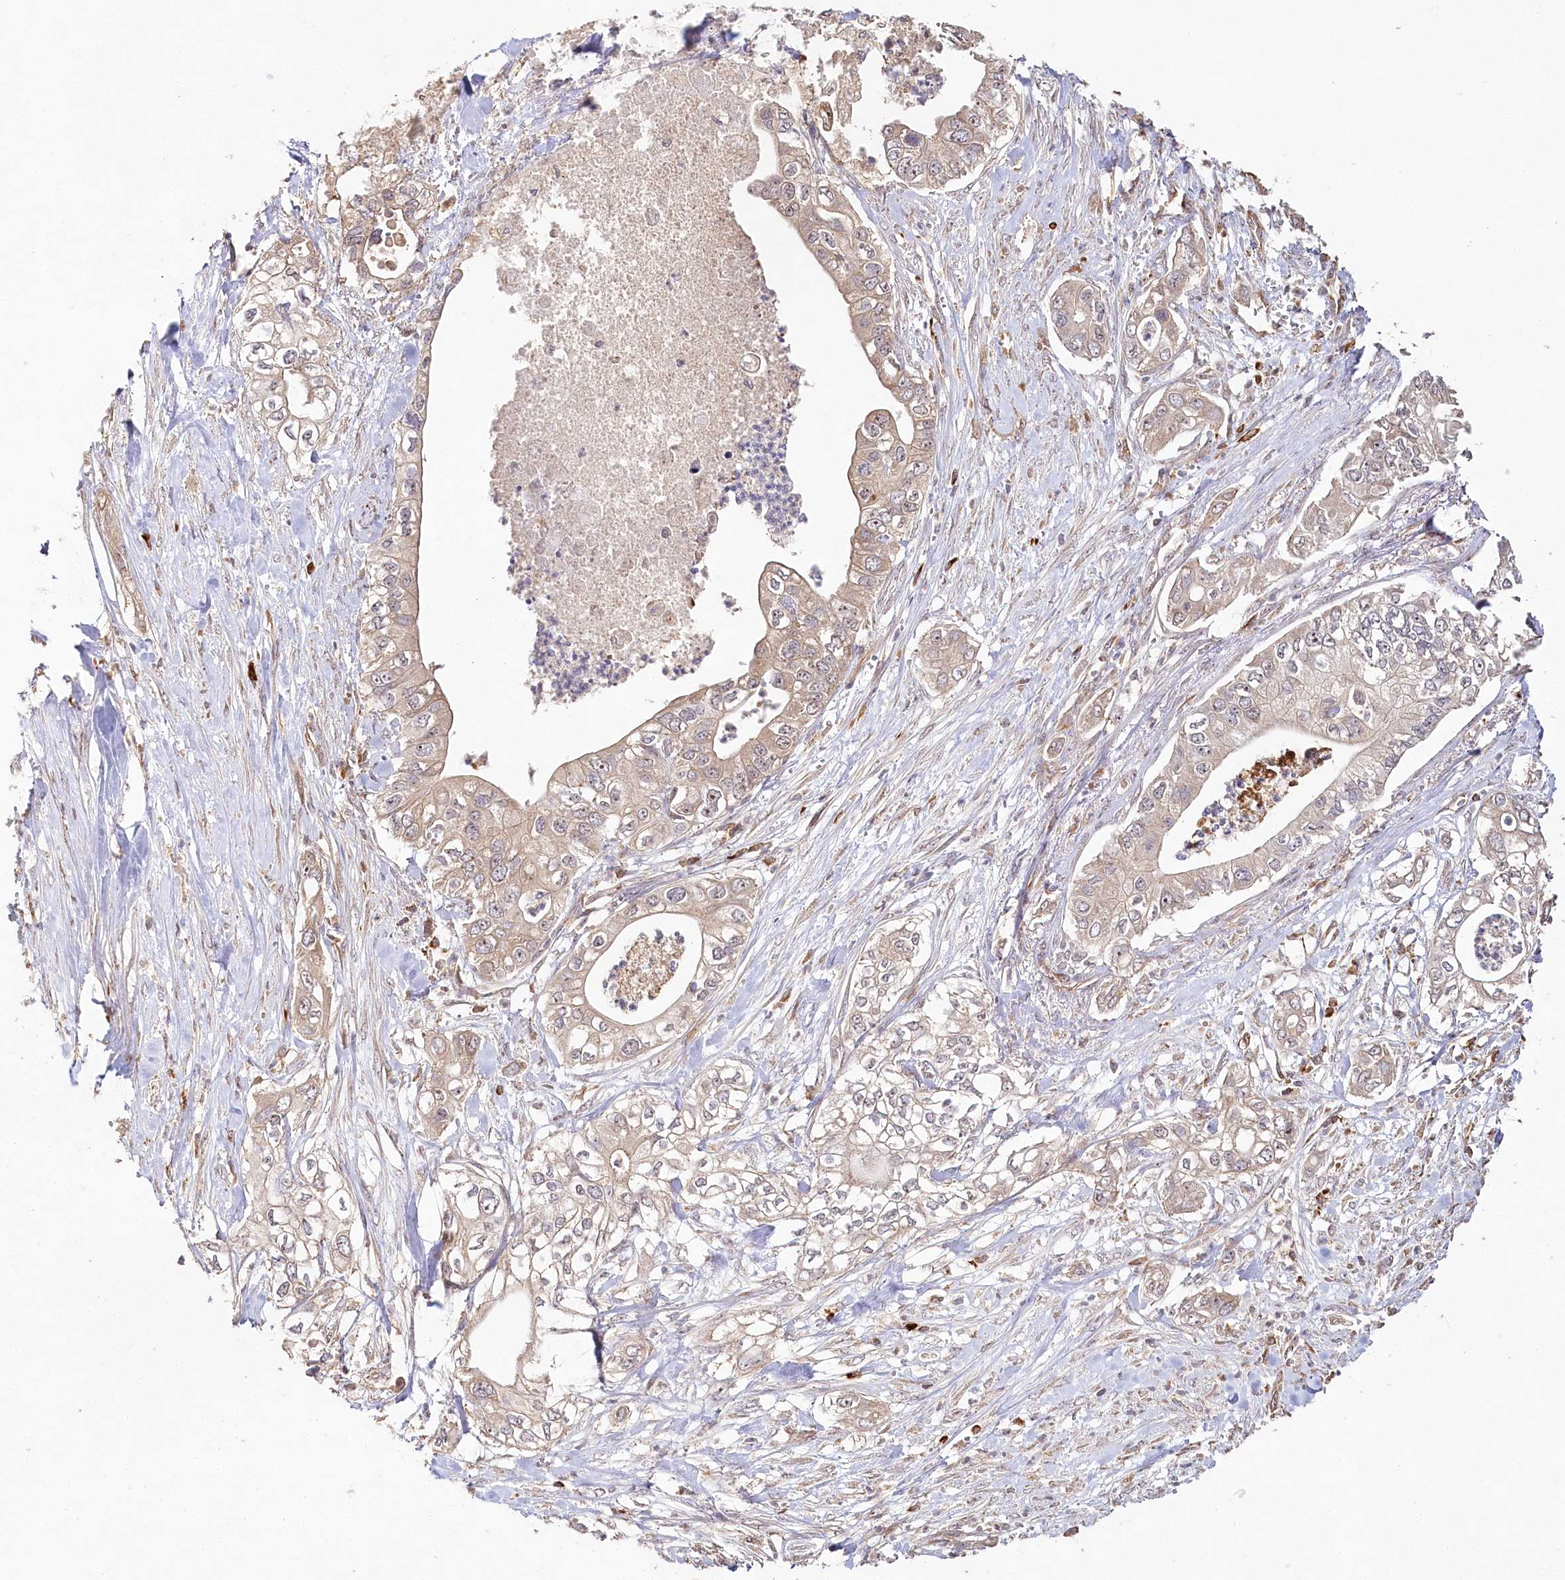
{"staining": {"intensity": "moderate", "quantity": ">75%", "location": "cytoplasmic/membranous,nuclear"}, "tissue": "pancreatic cancer", "cell_type": "Tumor cells", "image_type": "cancer", "snomed": [{"axis": "morphology", "description": "Adenocarcinoma, NOS"}, {"axis": "topography", "description": "Pancreas"}], "caption": "An image of human pancreatic adenocarcinoma stained for a protein exhibits moderate cytoplasmic/membranous and nuclear brown staining in tumor cells.", "gene": "DMXL1", "patient": {"sex": "female", "age": 78}}